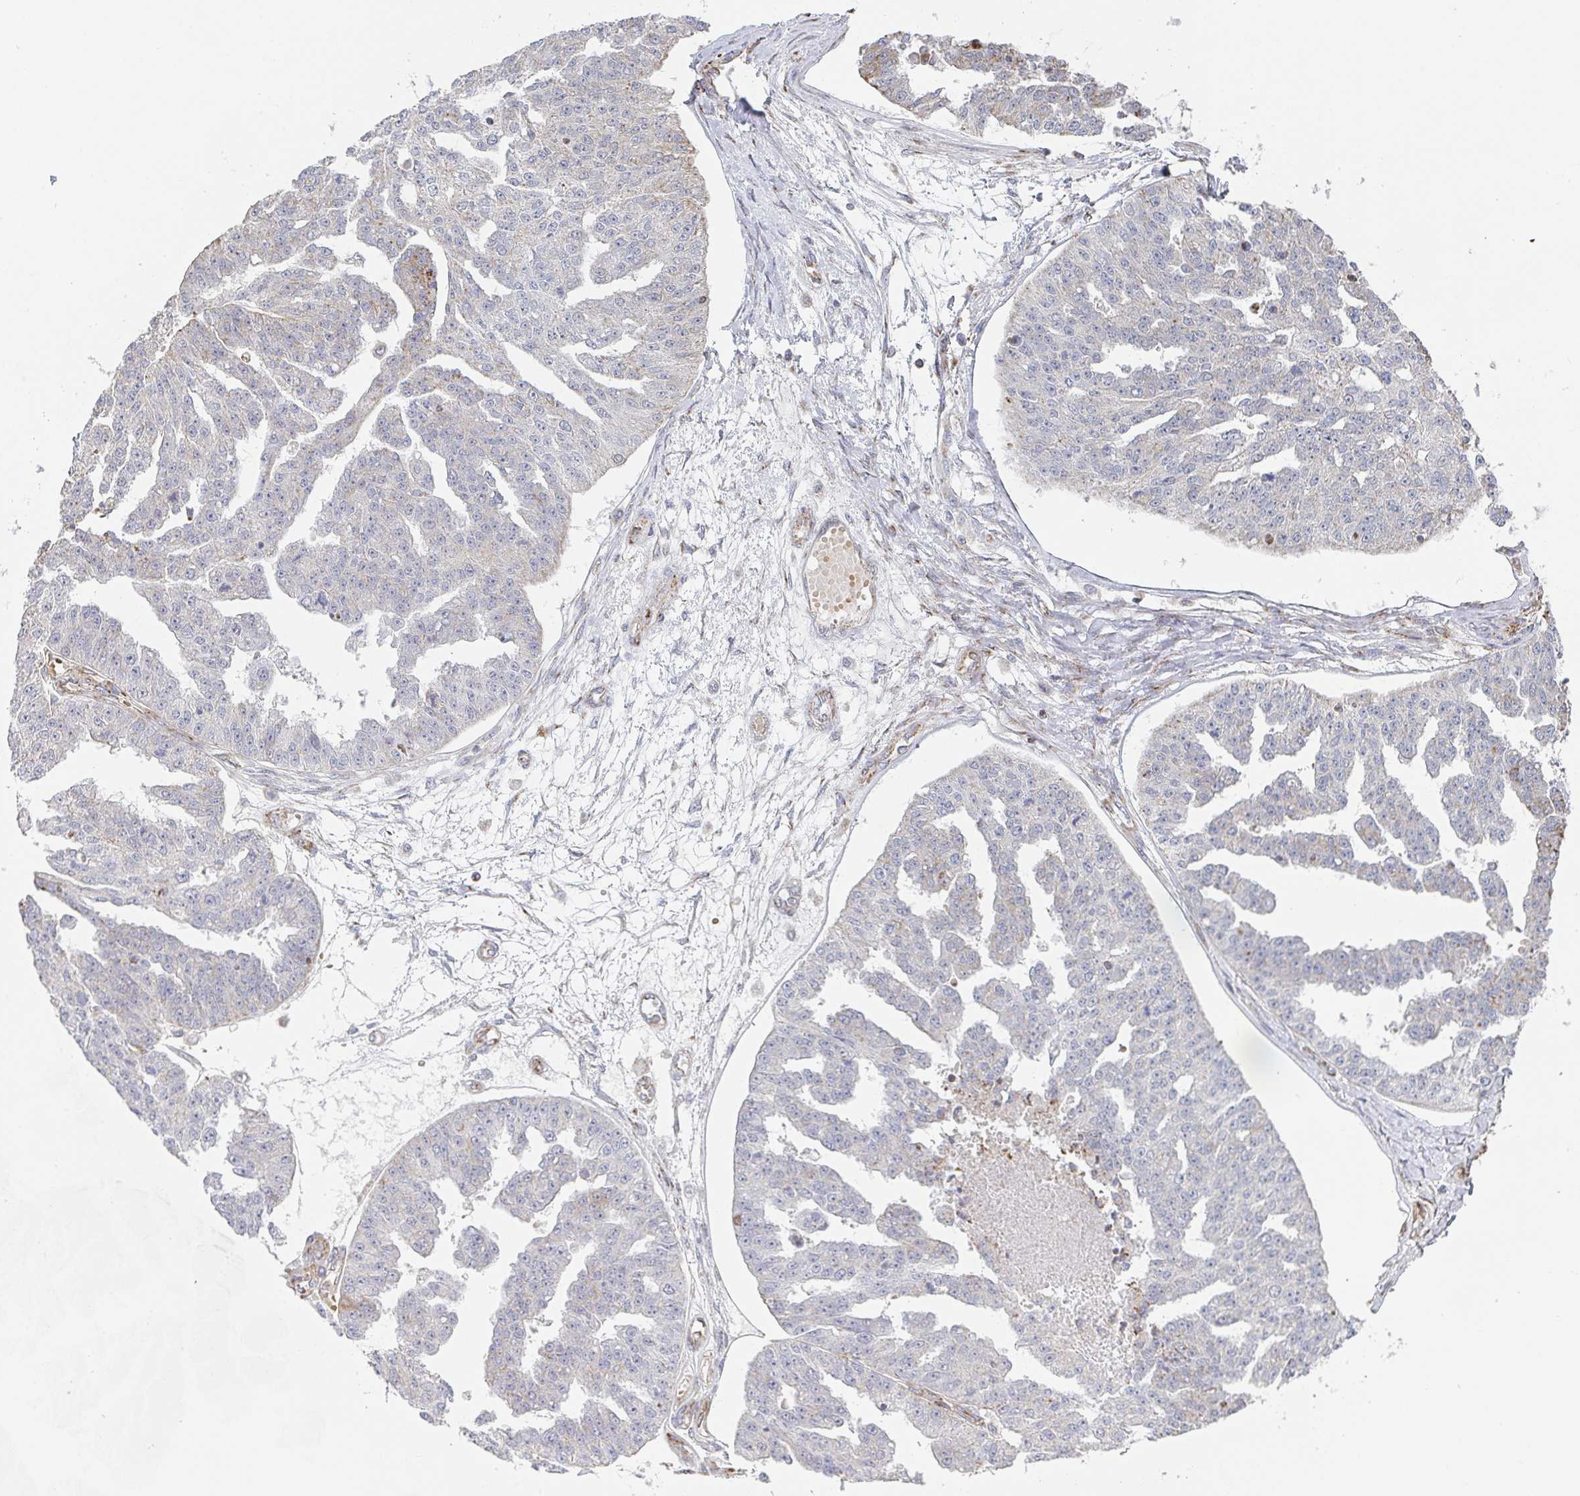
{"staining": {"intensity": "moderate", "quantity": "<25%", "location": "cytoplasmic/membranous"}, "tissue": "ovarian cancer", "cell_type": "Tumor cells", "image_type": "cancer", "snomed": [{"axis": "morphology", "description": "Cystadenocarcinoma, serous, NOS"}, {"axis": "topography", "description": "Ovary"}], "caption": "This is an image of immunohistochemistry (IHC) staining of ovarian serous cystadenocarcinoma, which shows moderate staining in the cytoplasmic/membranous of tumor cells.", "gene": "ZNF526", "patient": {"sex": "female", "age": 58}}